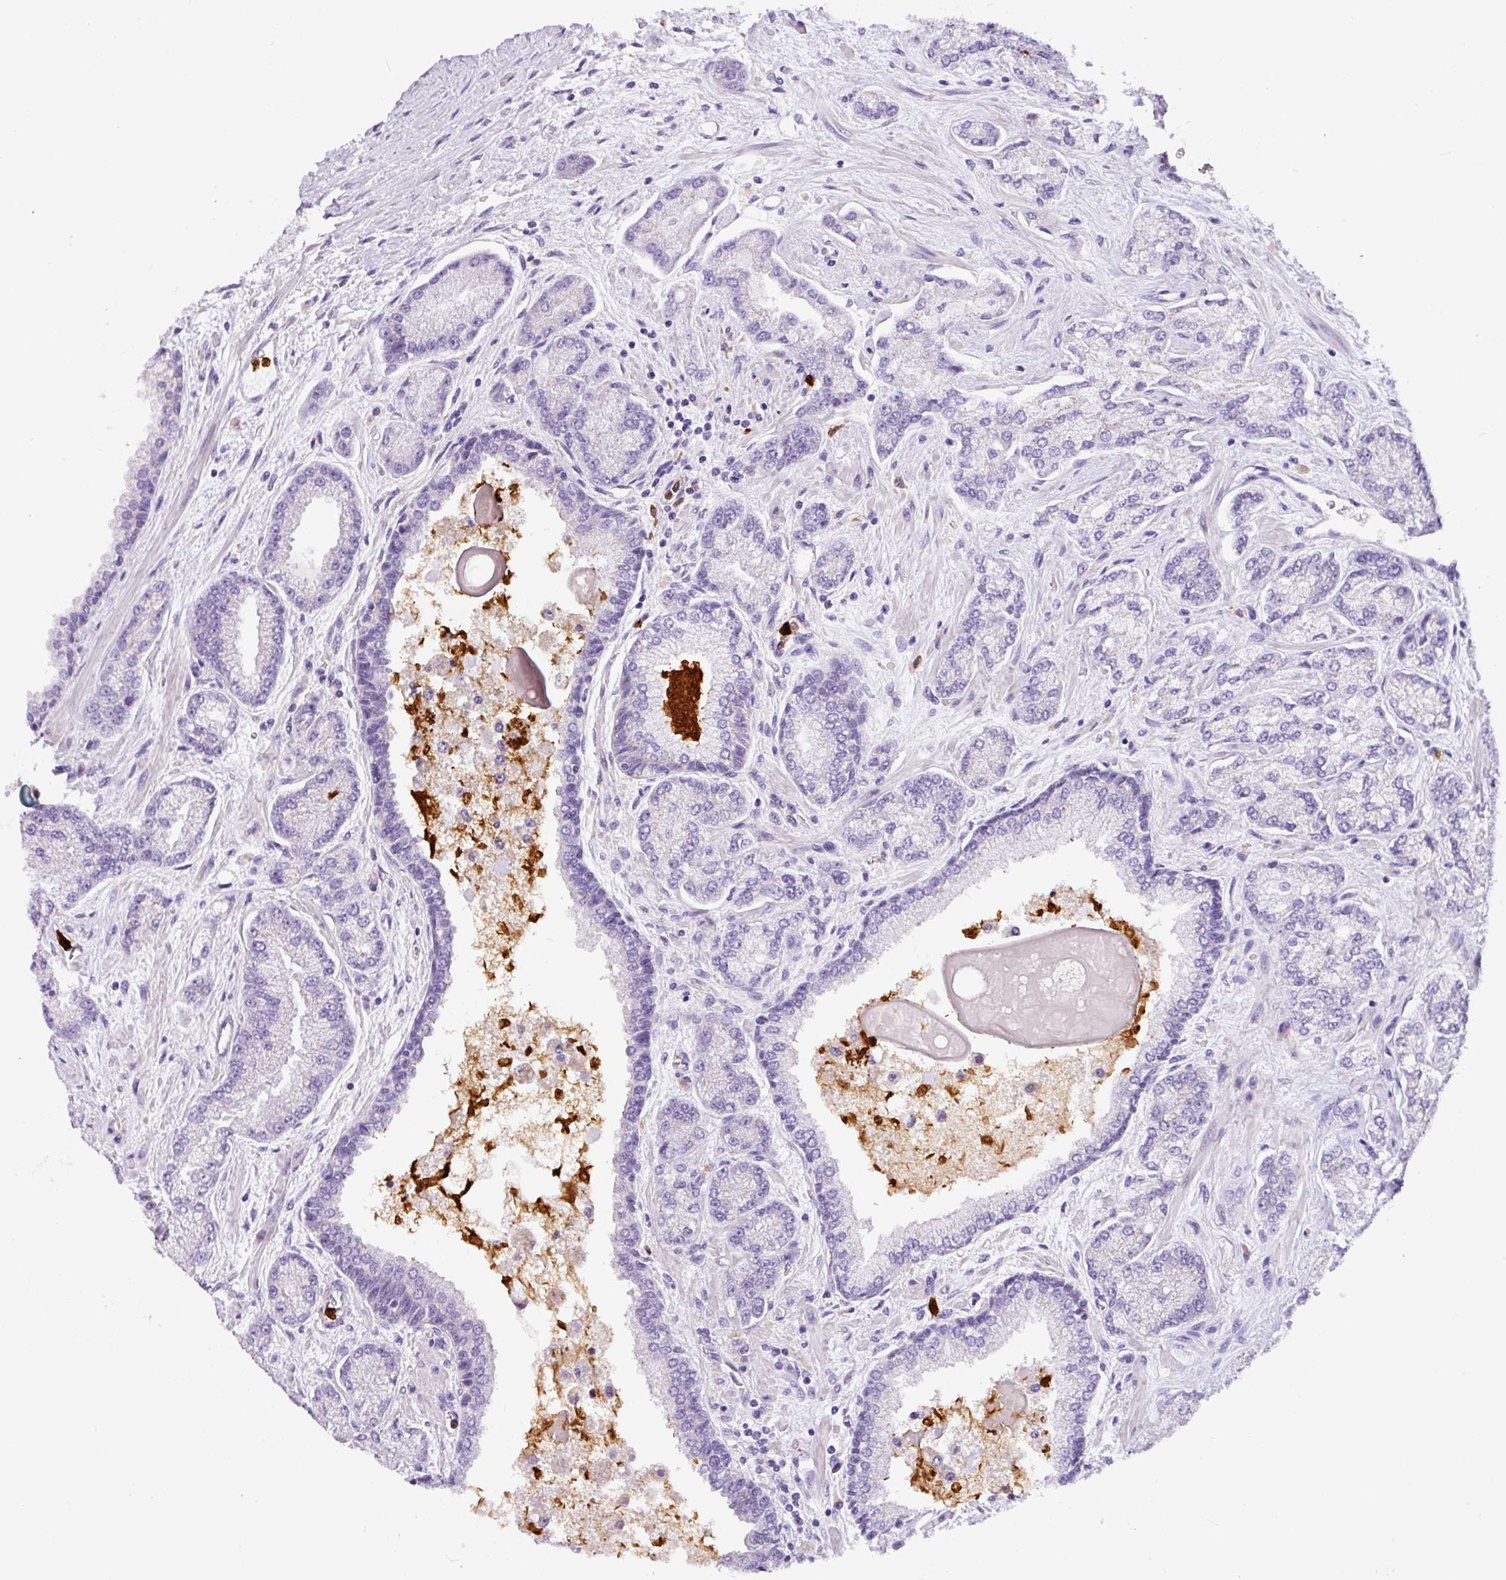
{"staining": {"intensity": "negative", "quantity": "none", "location": "none"}, "tissue": "prostate cancer", "cell_type": "Tumor cells", "image_type": "cancer", "snomed": [{"axis": "morphology", "description": "Adenocarcinoma, High grade"}, {"axis": "topography", "description": "Prostate"}], "caption": "High power microscopy histopathology image of an IHC image of prostate cancer, revealing no significant staining in tumor cells.", "gene": "SH2D3C", "patient": {"sex": "male", "age": 68}}